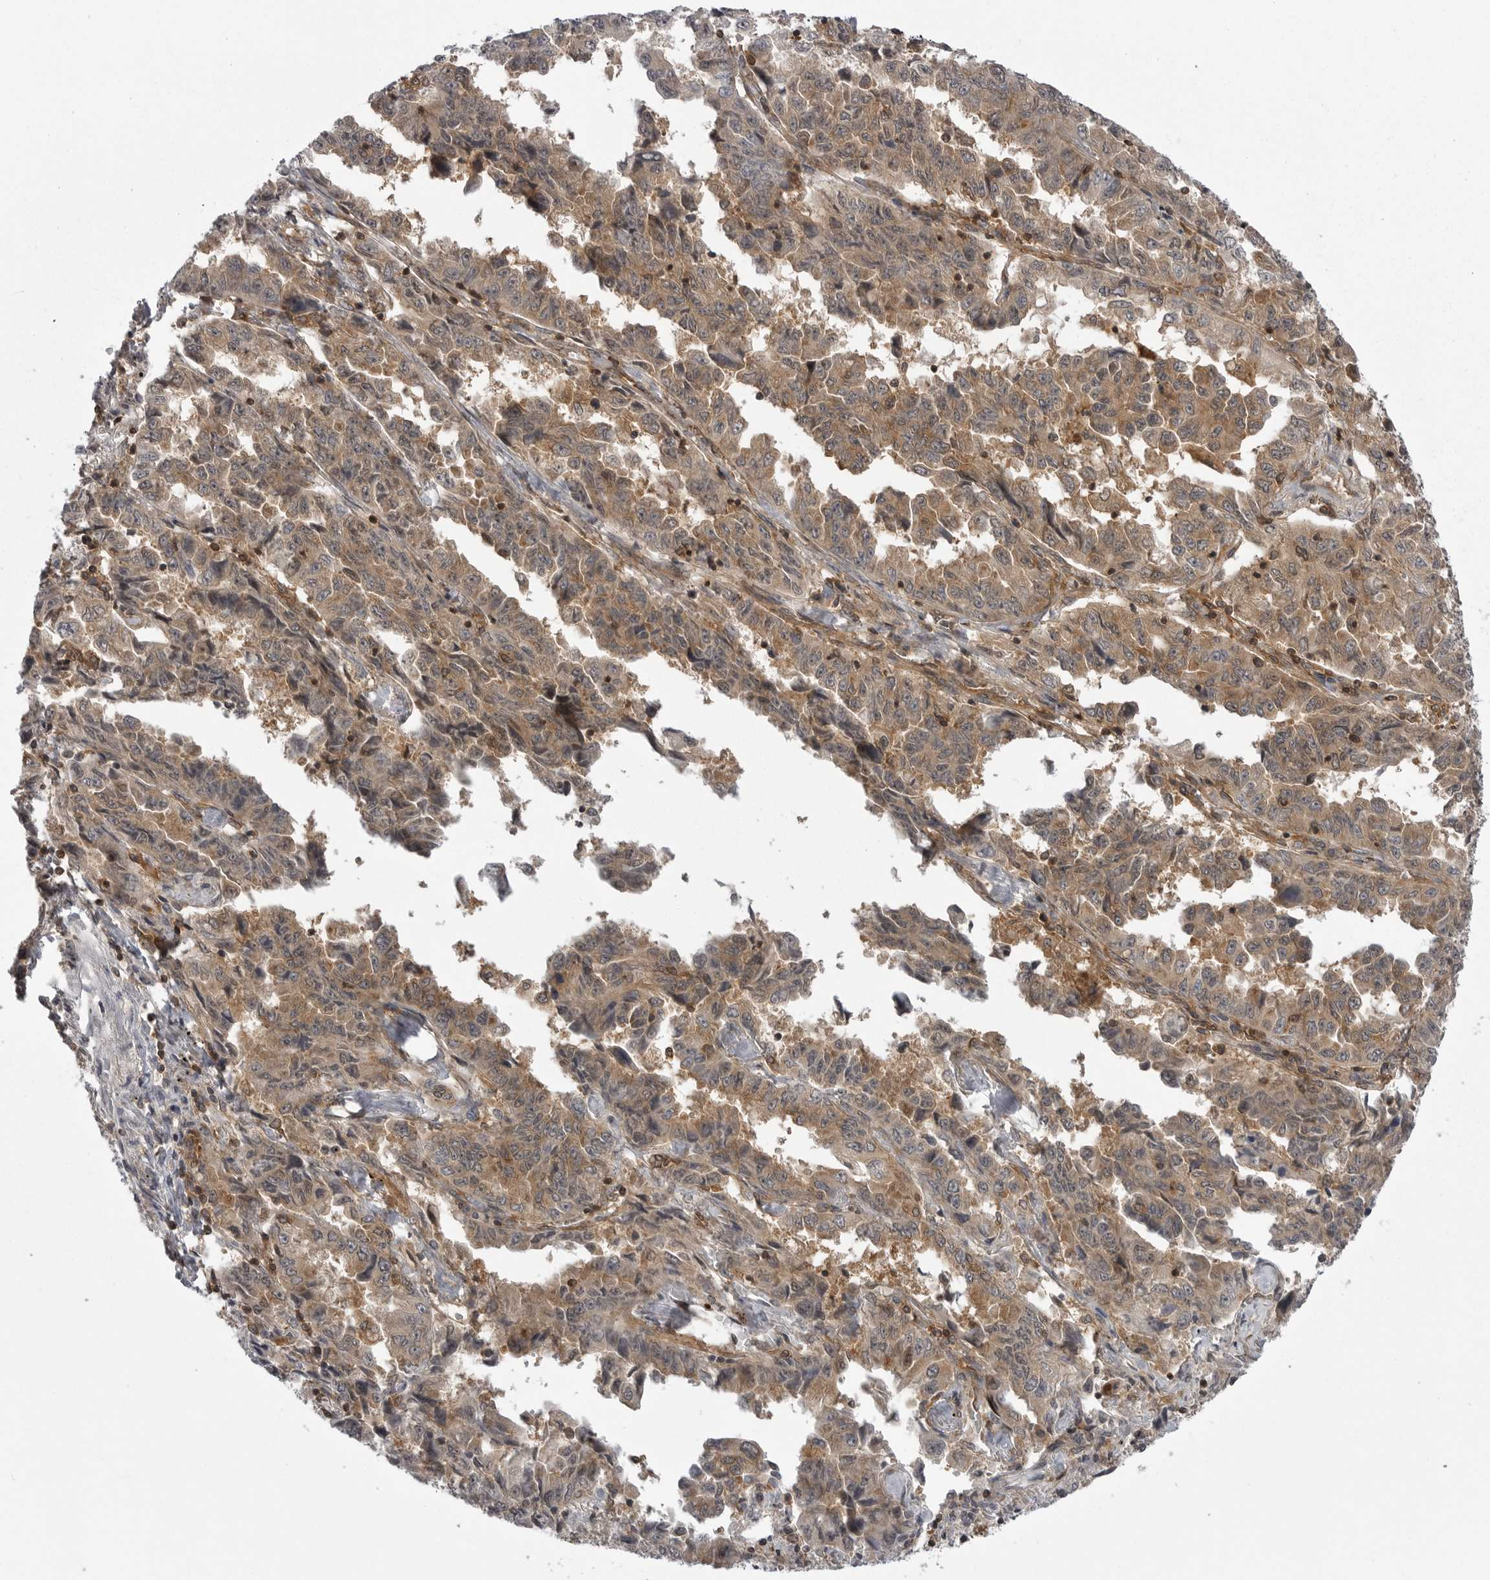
{"staining": {"intensity": "moderate", "quantity": "25%-75%", "location": "cytoplasmic/membranous"}, "tissue": "lung cancer", "cell_type": "Tumor cells", "image_type": "cancer", "snomed": [{"axis": "morphology", "description": "Adenocarcinoma, NOS"}, {"axis": "topography", "description": "Lung"}], "caption": "Immunohistochemistry histopathology image of neoplastic tissue: human lung cancer stained using immunohistochemistry (IHC) demonstrates medium levels of moderate protein expression localized specifically in the cytoplasmic/membranous of tumor cells, appearing as a cytoplasmic/membranous brown color.", "gene": "STK24", "patient": {"sex": "female", "age": 51}}